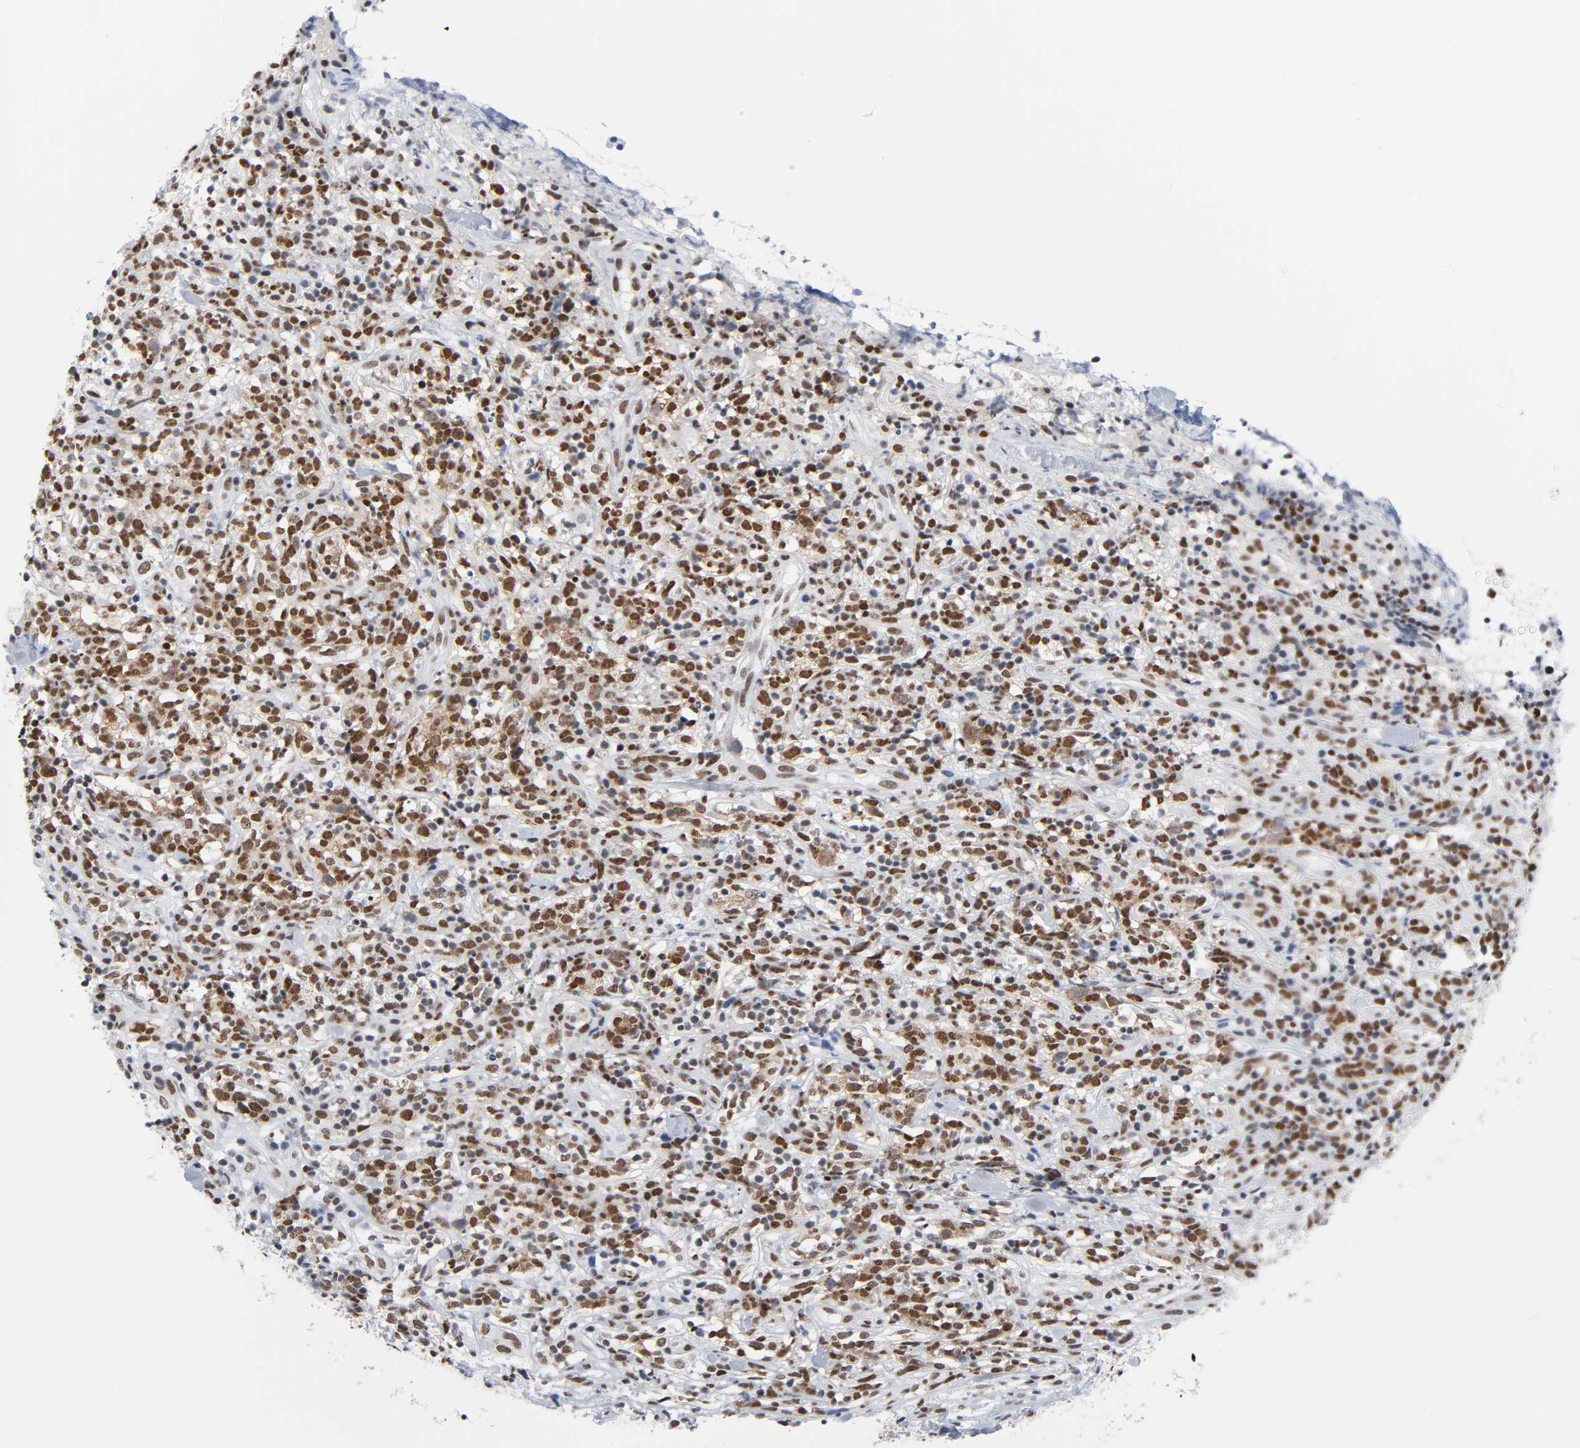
{"staining": {"intensity": "moderate", "quantity": ">75%", "location": "cytoplasmic/membranous,nuclear"}, "tissue": "lymphoma", "cell_type": "Tumor cells", "image_type": "cancer", "snomed": [{"axis": "morphology", "description": "Malignant lymphoma, non-Hodgkin's type, High grade"}, {"axis": "topography", "description": "Lymph node"}], "caption": "A brown stain labels moderate cytoplasmic/membranous and nuclear staining of a protein in malignant lymphoma, non-Hodgkin's type (high-grade) tumor cells.", "gene": "CSTF2", "patient": {"sex": "female", "age": 73}}